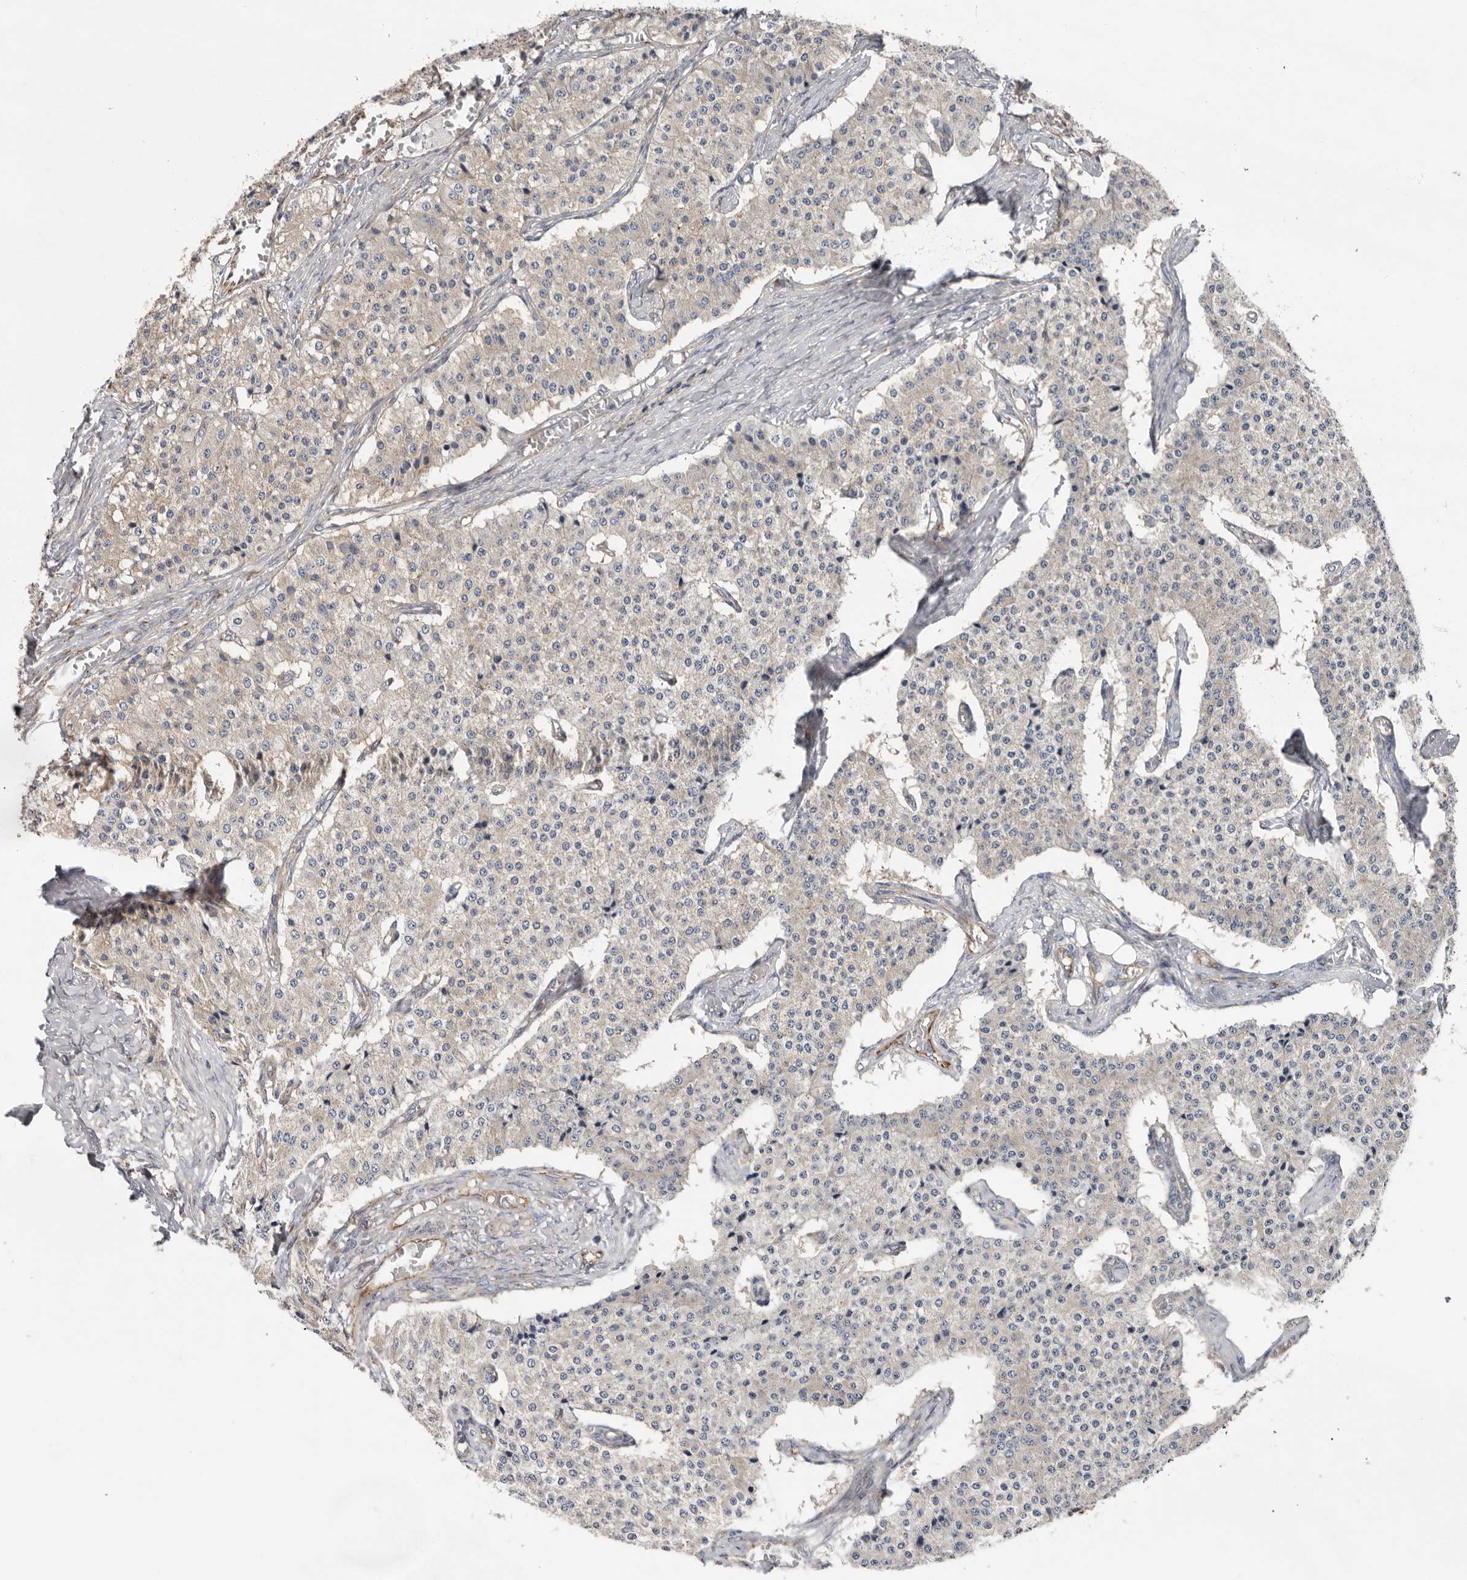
{"staining": {"intensity": "weak", "quantity": "<25%", "location": "cytoplasmic/membranous"}, "tissue": "carcinoid", "cell_type": "Tumor cells", "image_type": "cancer", "snomed": [{"axis": "morphology", "description": "Carcinoid, malignant, NOS"}, {"axis": "topography", "description": "Colon"}], "caption": "DAB (3,3'-diaminobenzidine) immunohistochemical staining of human carcinoid shows no significant positivity in tumor cells. (Immunohistochemistry, brightfield microscopy, high magnification).", "gene": "LUZP1", "patient": {"sex": "female", "age": 52}}